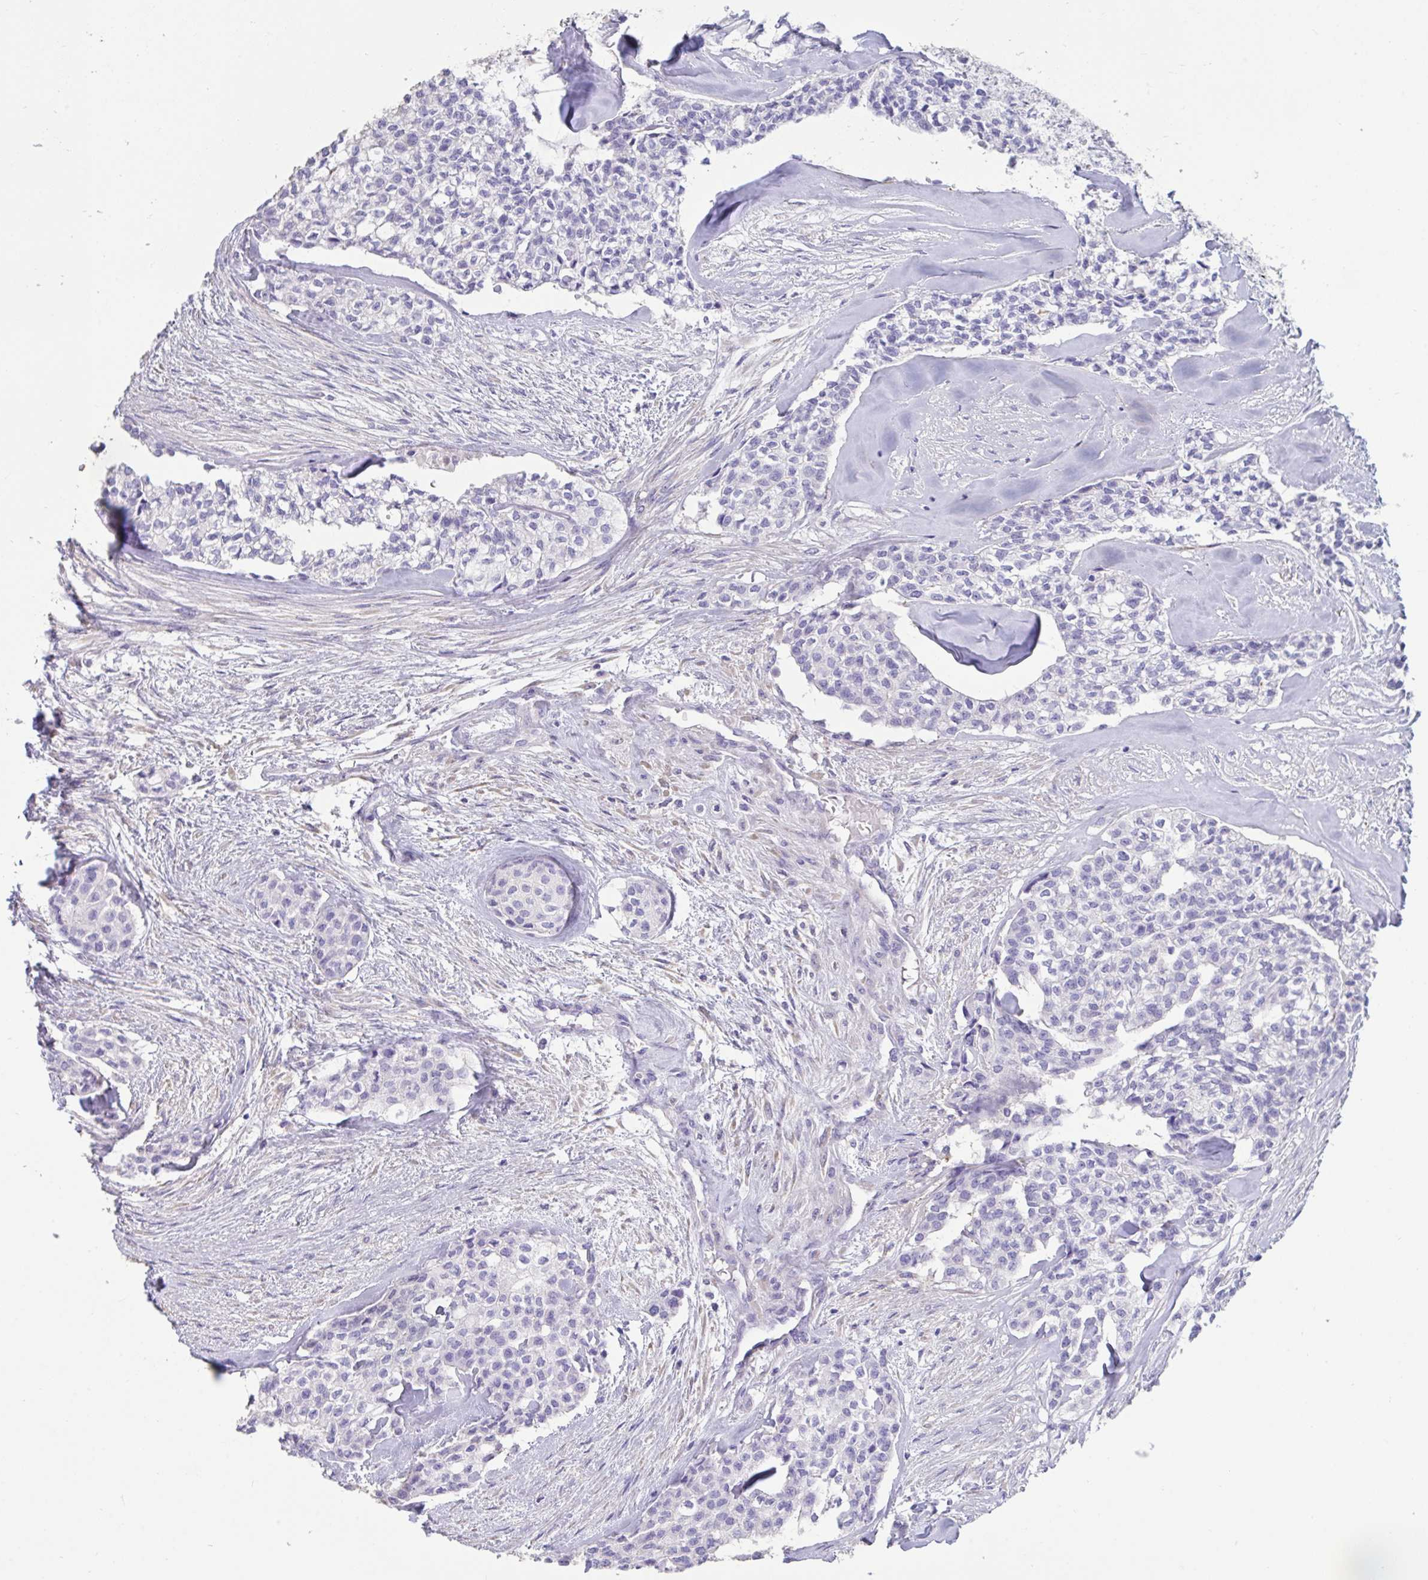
{"staining": {"intensity": "negative", "quantity": "none", "location": "none"}, "tissue": "head and neck cancer", "cell_type": "Tumor cells", "image_type": "cancer", "snomed": [{"axis": "morphology", "description": "Adenocarcinoma, NOS"}, {"axis": "topography", "description": "Head-Neck"}], "caption": "IHC of human head and neck adenocarcinoma displays no expression in tumor cells. Brightfield microscopy of immunohistochemistry (IHC) stained with DAB (3,3'-diaminobenzidine) (brown) and hematoxylin (blue), captured at high magnification.", "gene": "TNNC1", "patient": {"sex": "male", "age": 81}}